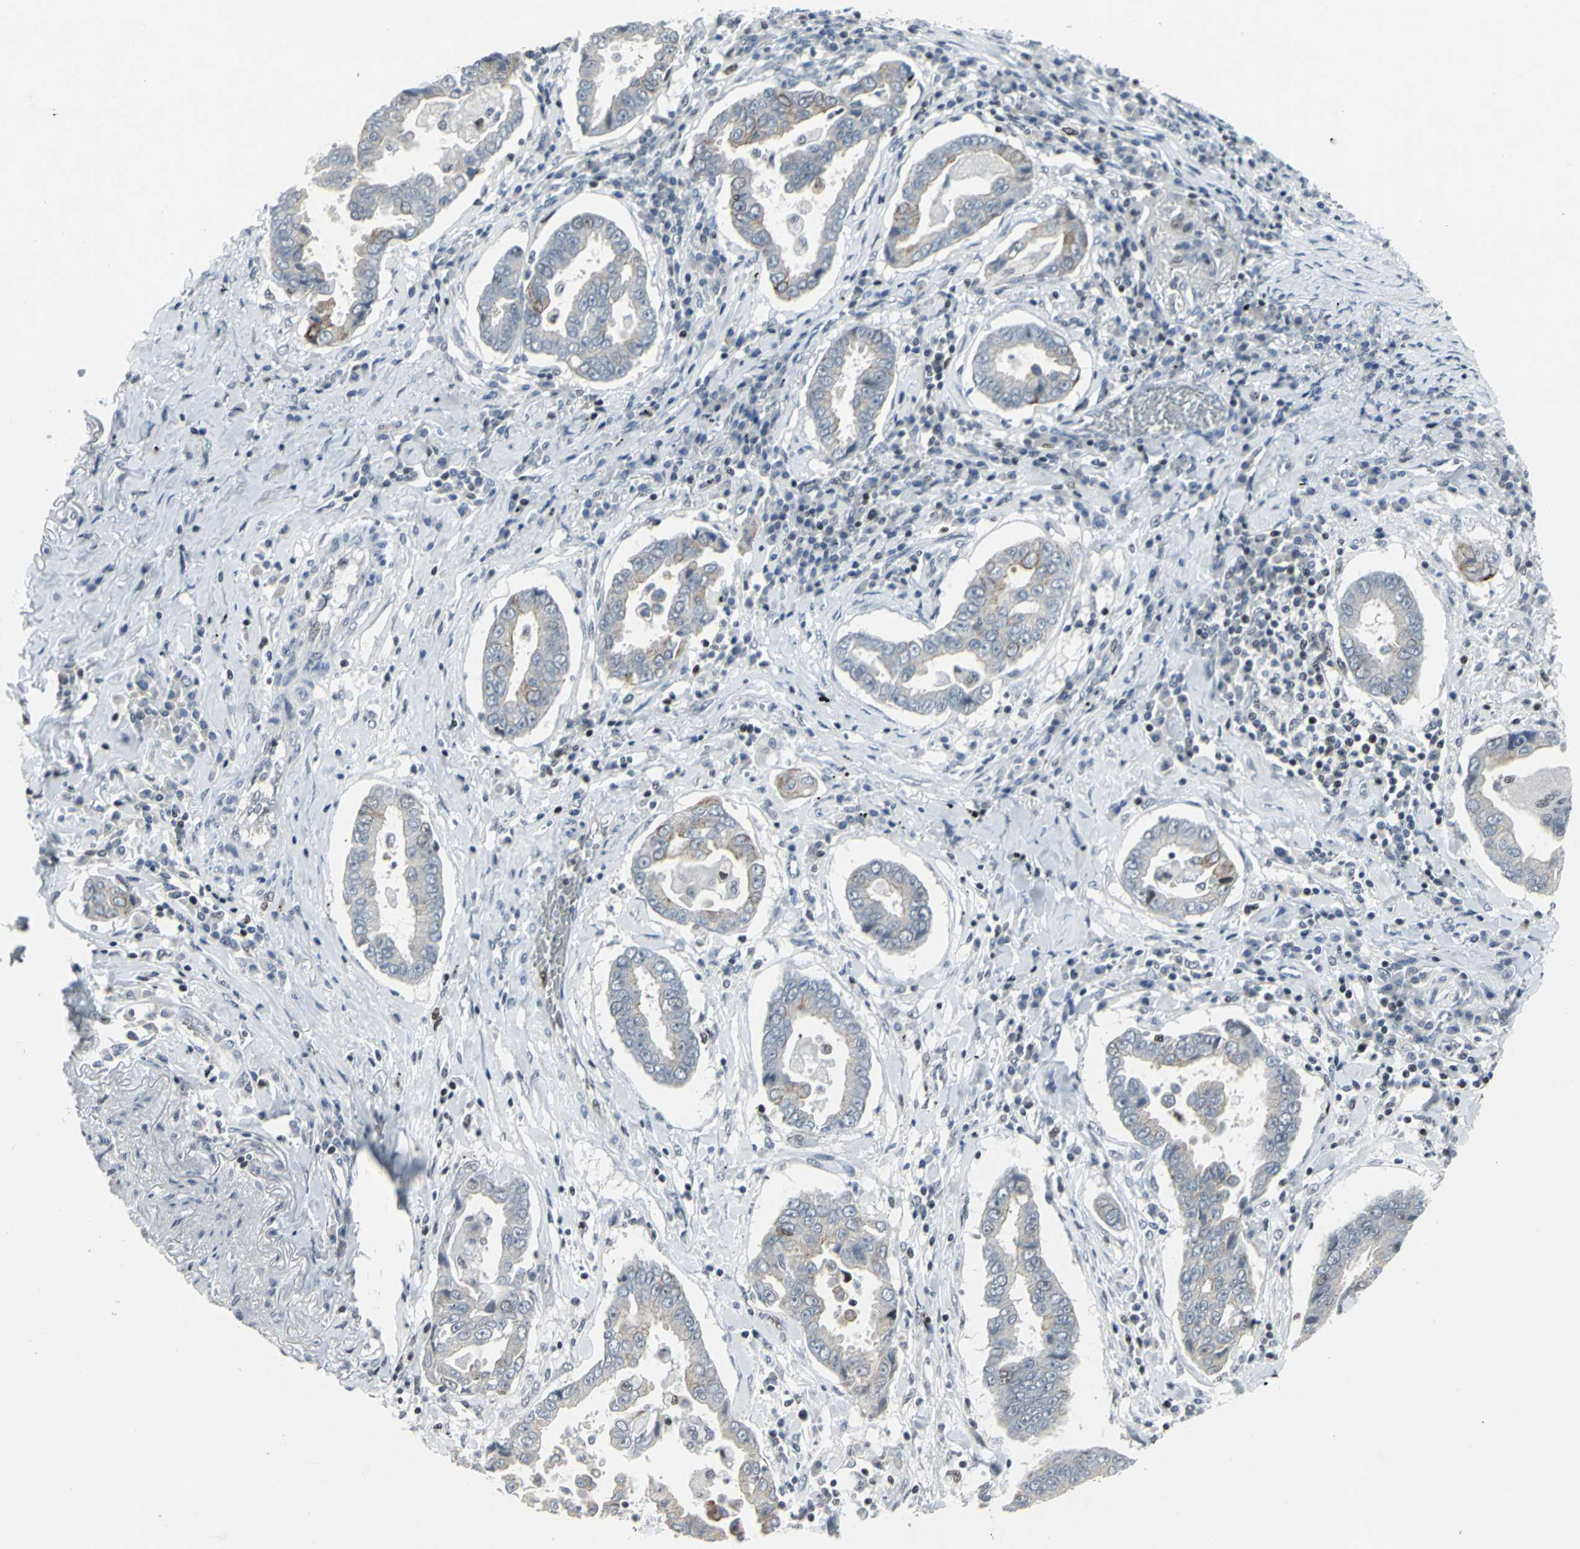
{"staining": {"intensity": "moderate", "quantity": "25%-75%", "location": "cytoplasmic/membranous"}, "tissue": "lung cancer", "cell_type": "Tumor cells", "image_type": "cancer", "snomed": [{"axis": "morphology", "description": "Normal tissue, NOS"}, {"axis": "morphology", "description": "Inflammation, NOS"}, {"axis": "morphology", "description": "Adenocarcinoma, NOS"}, {"axis": "topography", "description": "Lung"}], "caption": "The image exhibits immunohistochemical staining of lung cancer (adenocarcinoma). There is moderate cytoplasmic/membranous expression is present in about 25%-75% of tumor cells. (DAB = brown stain, brightfield microscopy at high magnification).", "gene": "RPA1", "patient": {"sex": "female", "age": 64}}